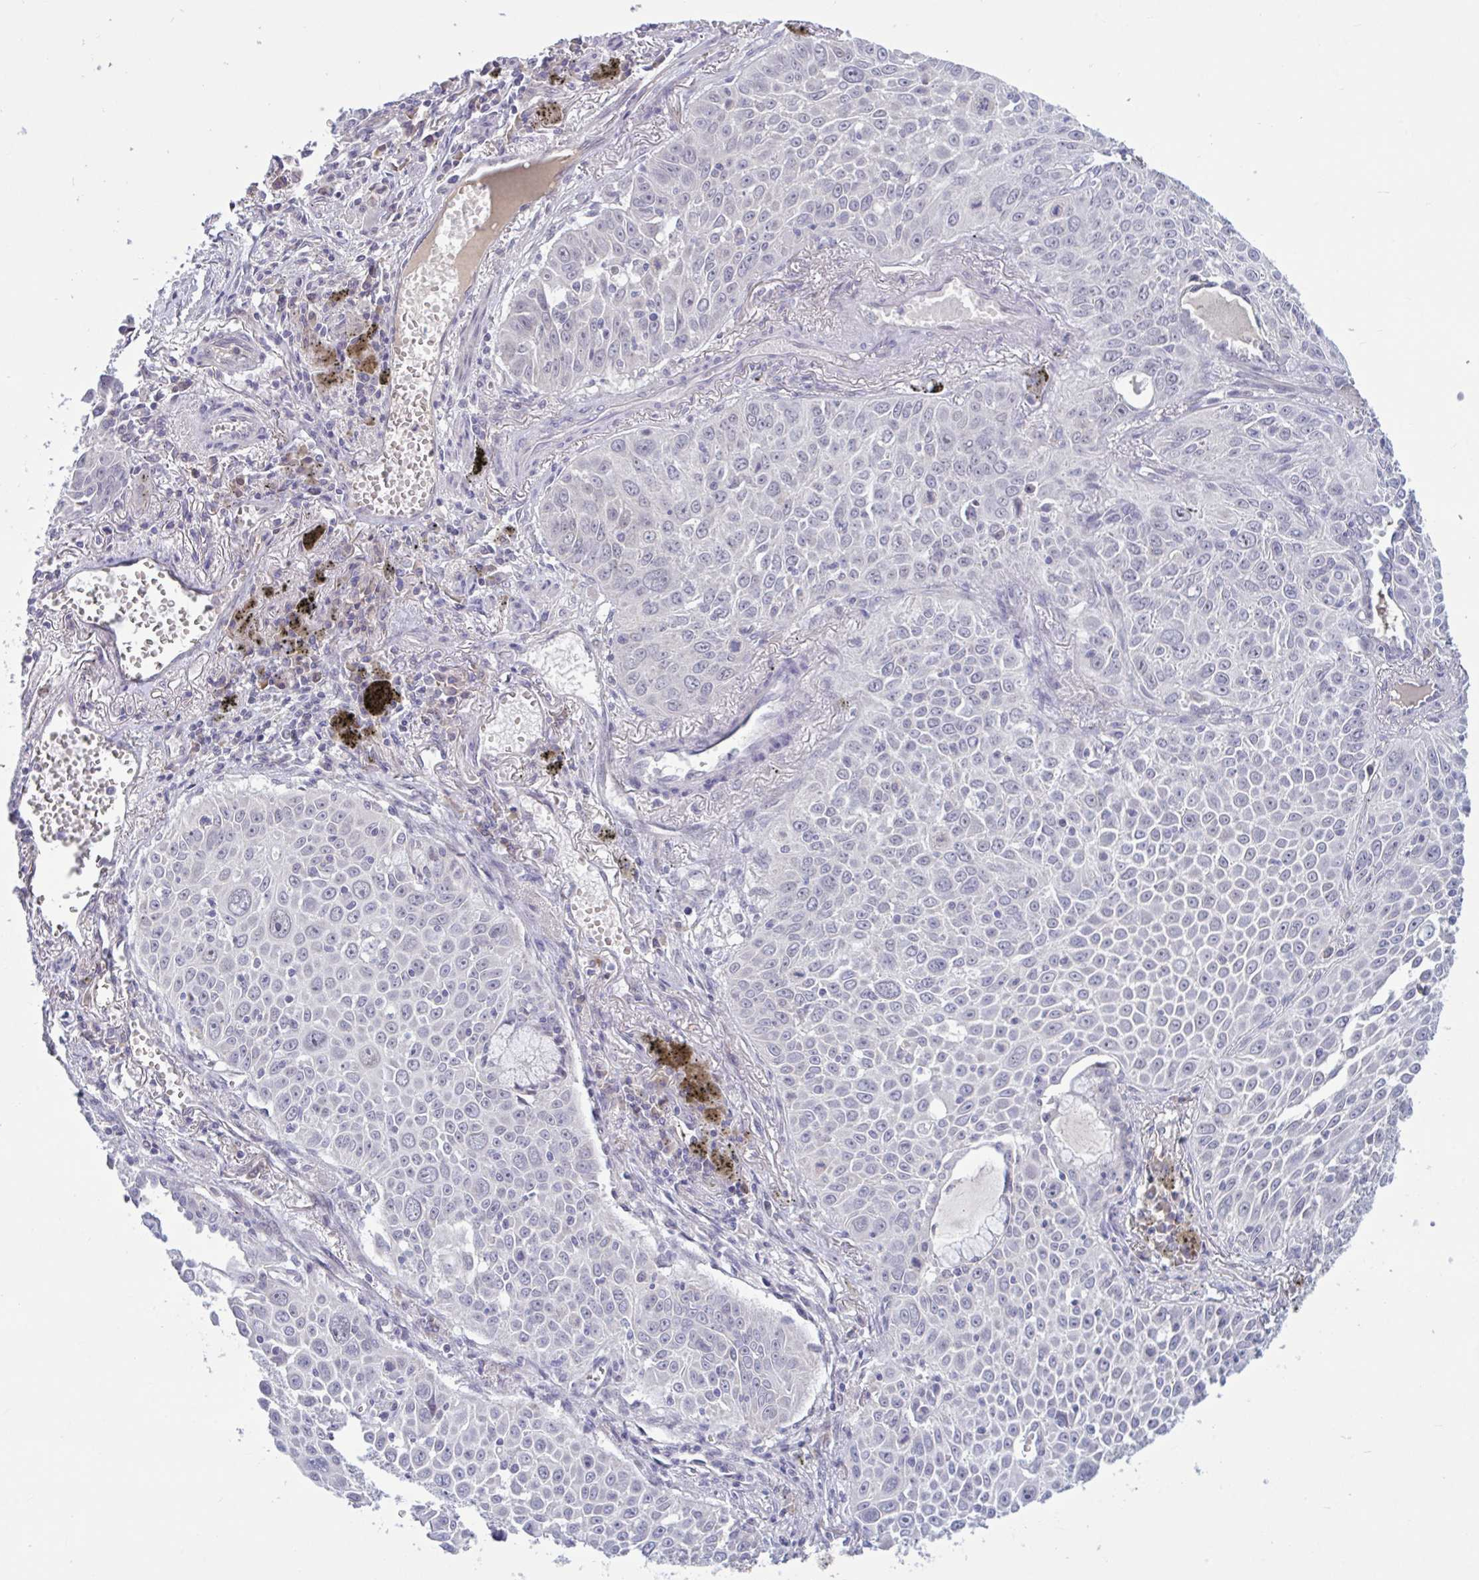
{"staining": {"intensity": "negative", "quantity": "none", "location": "none"}, "tissue": "lung cancer", "cell_type": "Tumor cells", "image_type": "cancer", "snomed": [{"axis": "morphology", "description": "Squamous cell carcinoma, NOS"}, {"axis": "morphology", "description": "Squamous cell carcinoma, metastatic, NOS"}, {"axis": "topography", "description": "Lymph node"}, {"axis": "topography", "description": "Lung"}], "caption": "A micrograph of lung cancer (squamous cell carcinoma) stained for a protein displays no brown staining in tumor cells.", "gene": "CNGB3", "patient": {"sex": "female", "age": 62}}